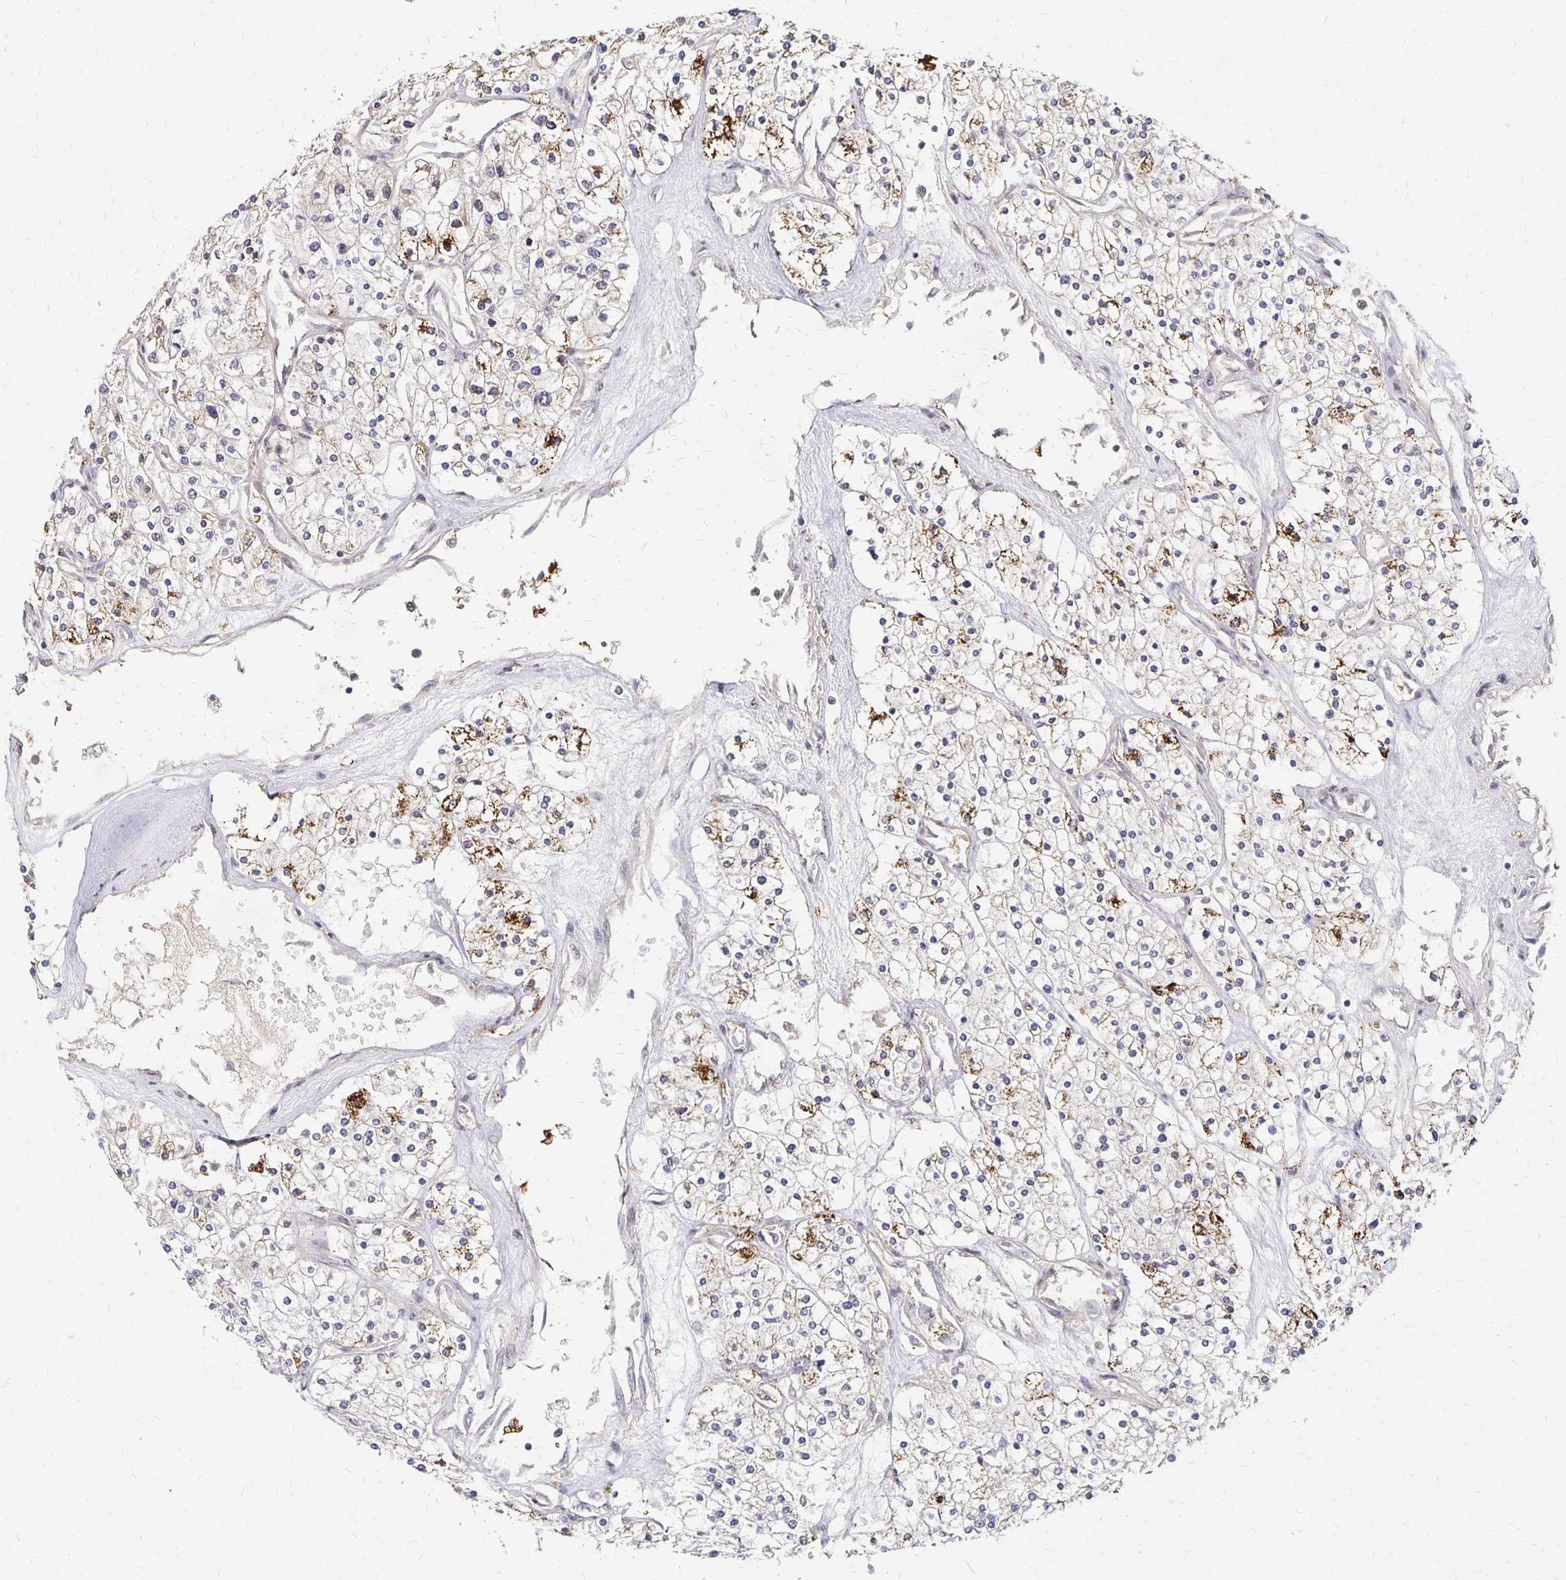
{"staining": {"intensity": "strong", "quantity": "<25%", "location": "cytoplasmic/membranous"}, "tissue": "renal cancer", "cell_type": "Tumor cells", "image_type": "cancer", "snomed": [{"axis": "morphology", "description": "Adenocarcinoma, NOS"}, {"axis": "topography", "description": "Kidney"}], "caption": "The photomicrograph displays a brown stain indicating the presence of a protein in the cytoplasmic/membranous of tumor cells in renal cancer.", "gene": "CLASRP", "patient": {"sex": "male", "age": 80}}